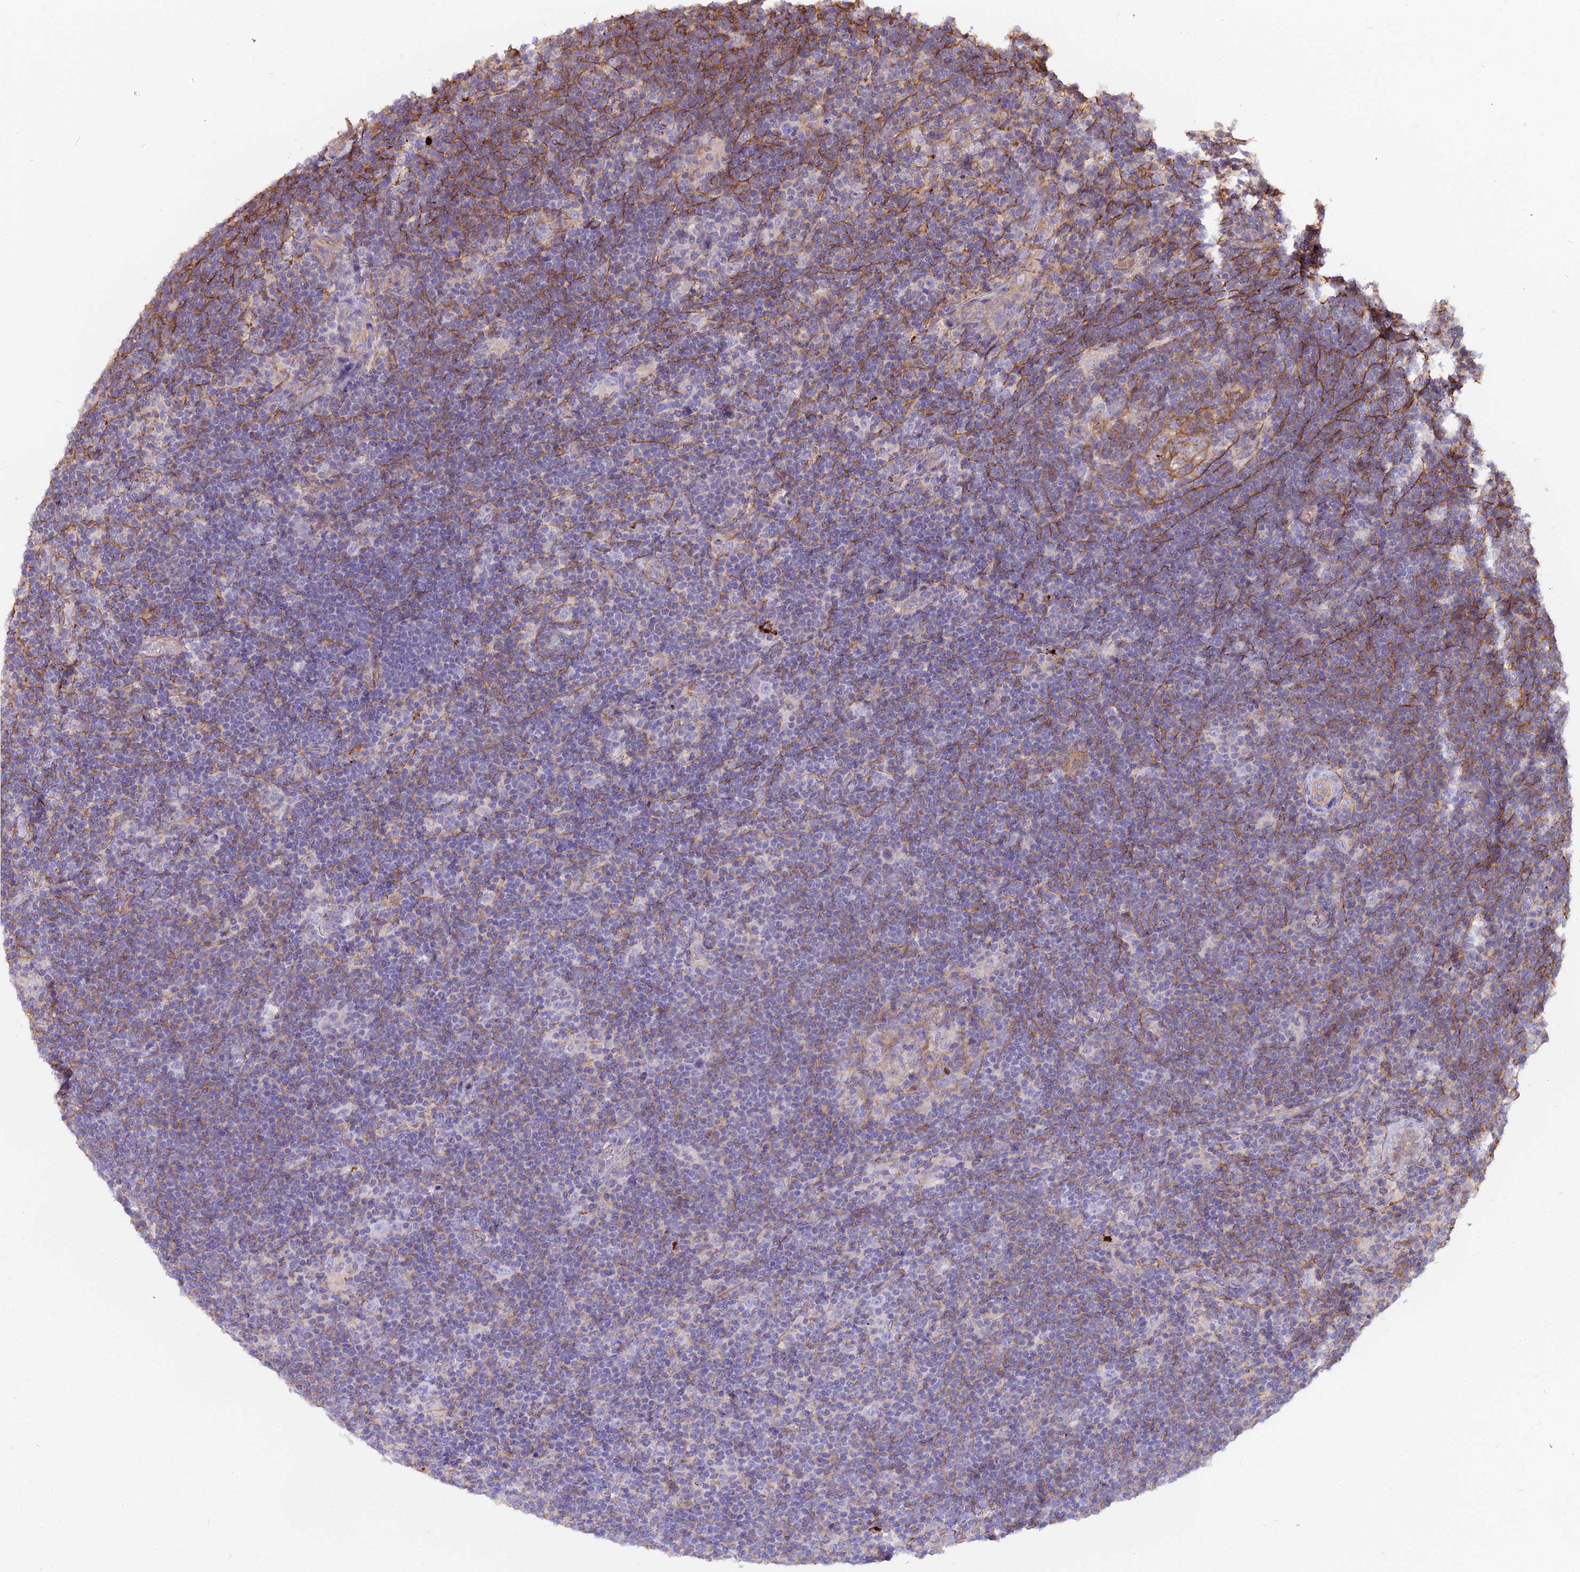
{"staining": {"intensity": "negative", "quantity": "none", "location": "none"}, "tissue": "lymphoma", "cell_type": "Tumor cells", "image_type": "cancer", "snomed": [{"axis": "morphology", "description": "Hodgkin's disease, NOS"}, {"axis": "topography", "description": "Lymph node"}], "caption": "A high-resolution histopathology image shows immunohistochemistry (IHC) staining of Hodgkin's disease, which shows no significant positivity in tumor cells.", "gene": "GLYAT", "patient": {"sex": "female", "age": 57}}